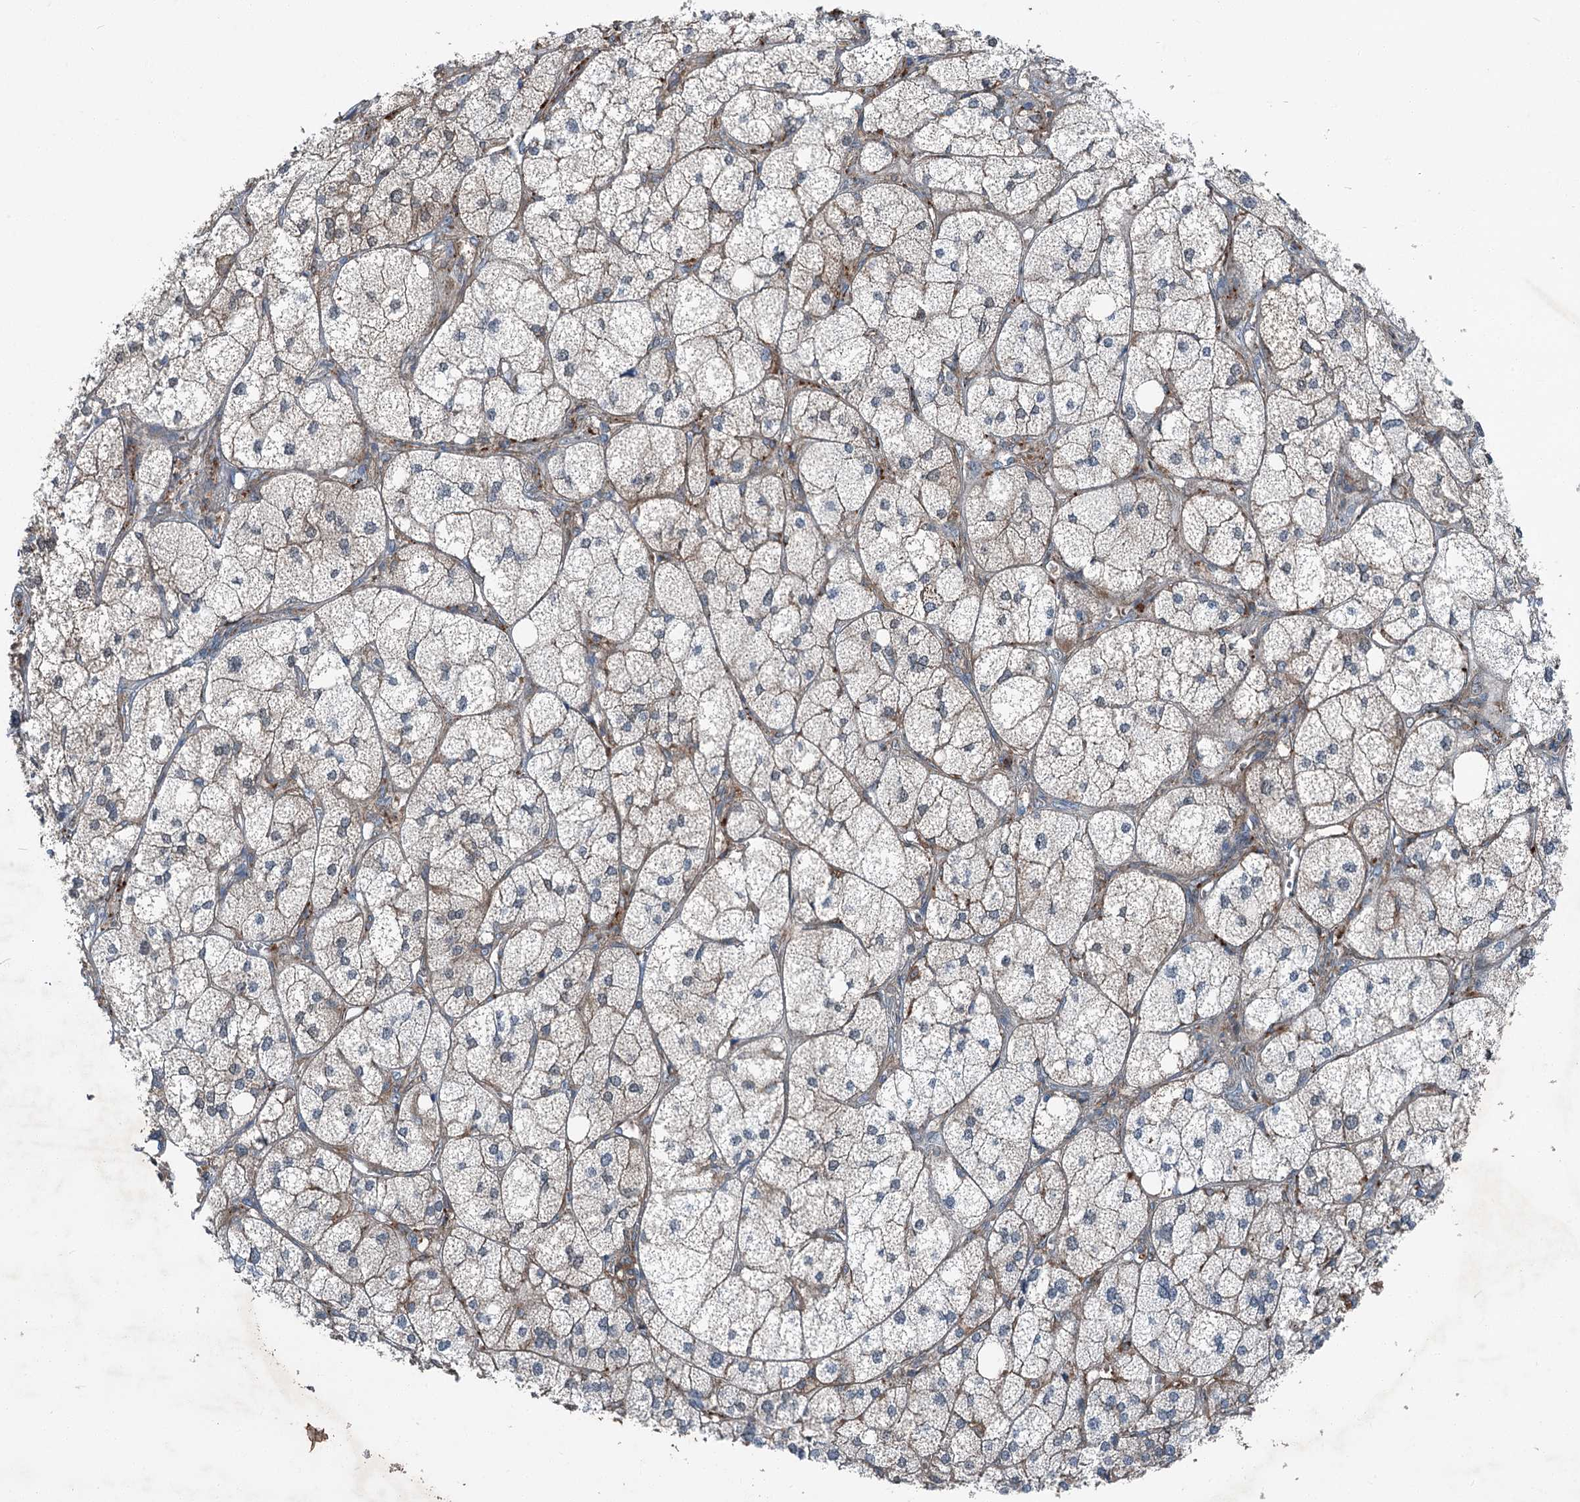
{"staining": {"intensity": "moderate", "quantity": "25%-75%", "location": "cytoplasmic/membranous"}, "tissue": "adrenal gland", "cell_type": "Glandular cells", "image_type": "normal", "snomed": [{"axis": "morphology", "description": "Normal tissue, NOS"}, {"axis": "topography", "description": "Adrenal gland"}], "caption": "This is an image of immunohistochemistry staining of unremarkable adrenal gland, which shows moderate positivity in the cytoplasmic/membranous of glandular cells.", "gene": "AXL", "patient": {"sex": "female", "age": 61}}